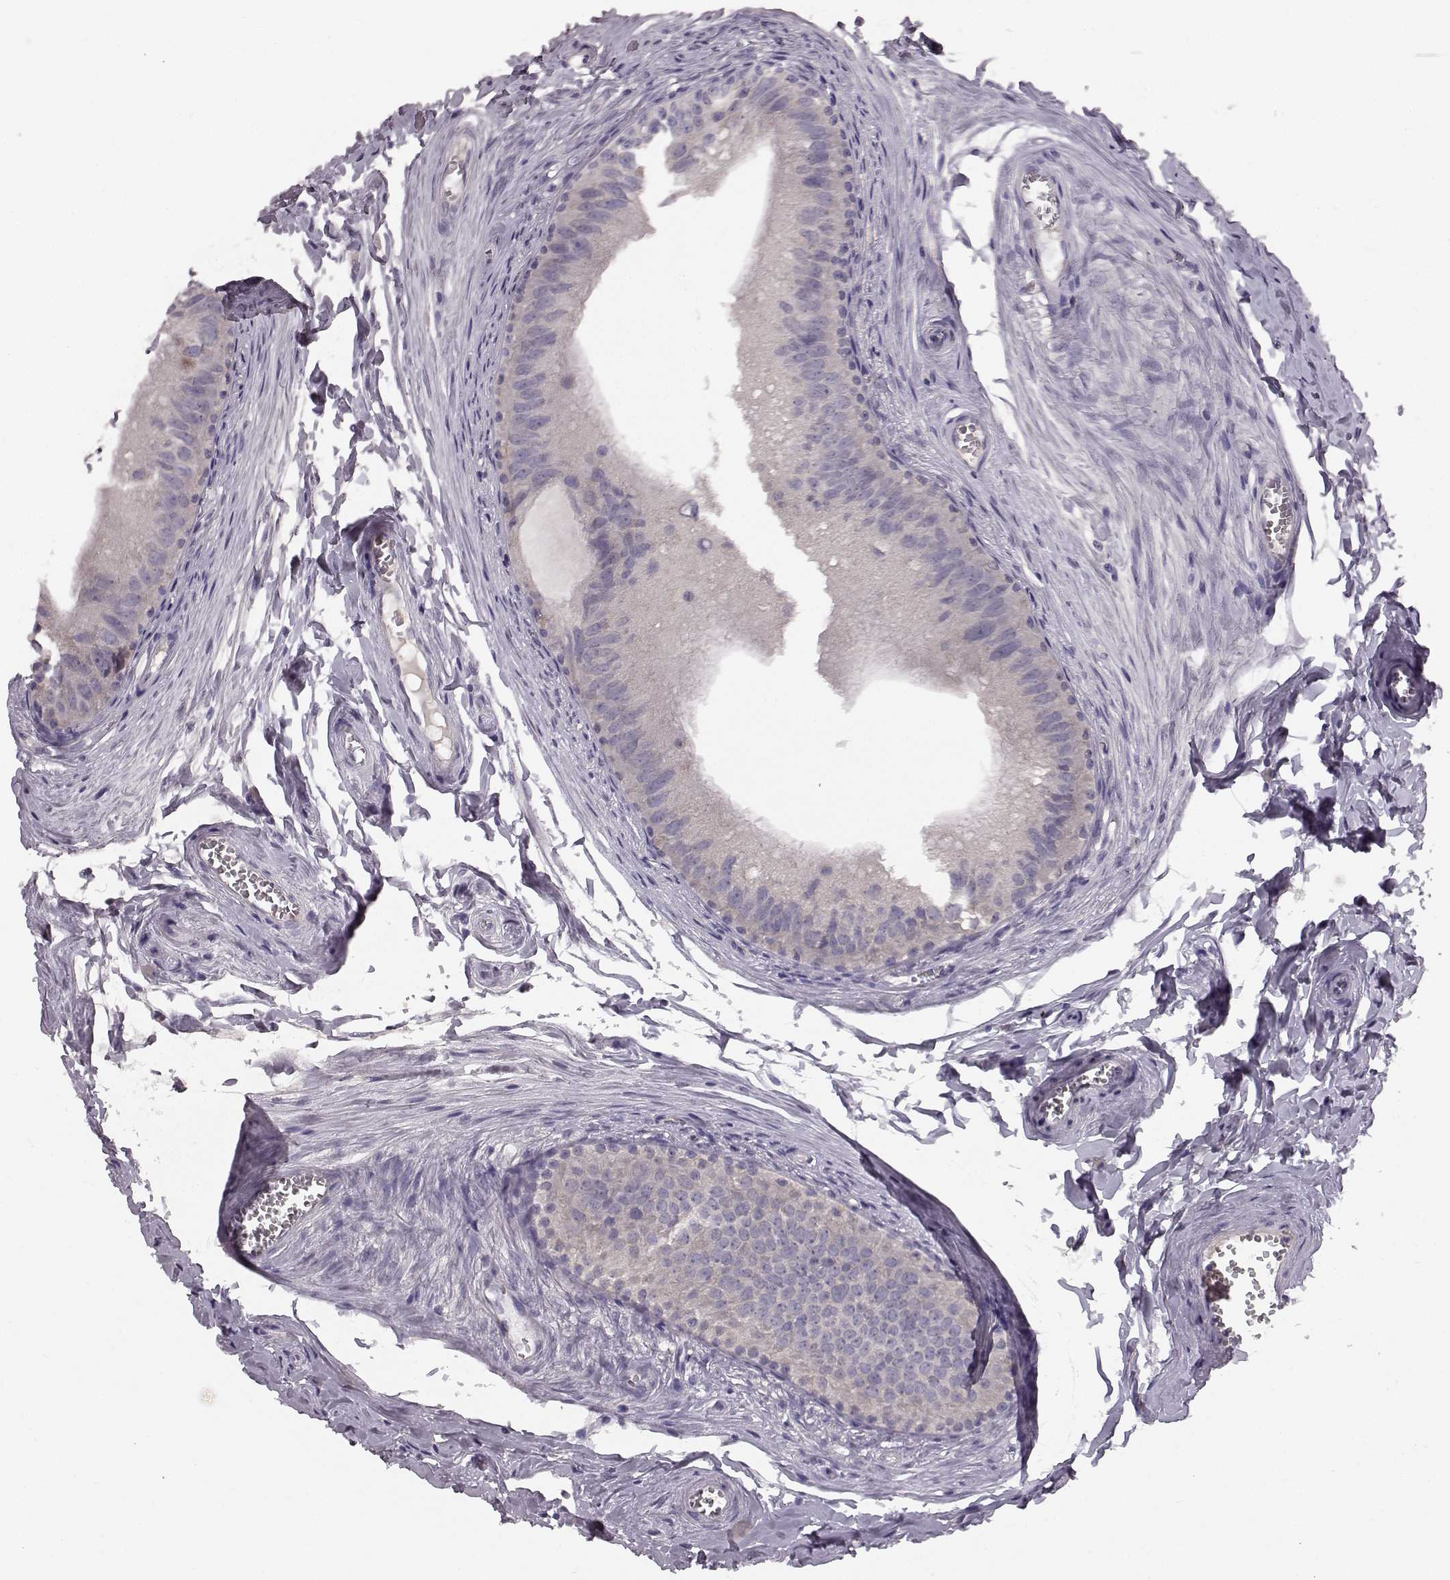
{"staining": {"intensity": "negative", "quantity": "none", "location": "none"}, "tissue": "epididymis", "cell_type": "Glandular cells", "image_type": "normal", "snomed": [{"axis": "morphology", "description": "Normal tissue, NOS"}, {"axis": "topography", "description": "Epididymis"}], "caption": "A high-resolution image shows immunohistochemistry staining of benign epididymis, which exhibits no significant expression in glandular cells.", "gene": "BFSP2", "patient": {"sex": "male", "age": 45}}